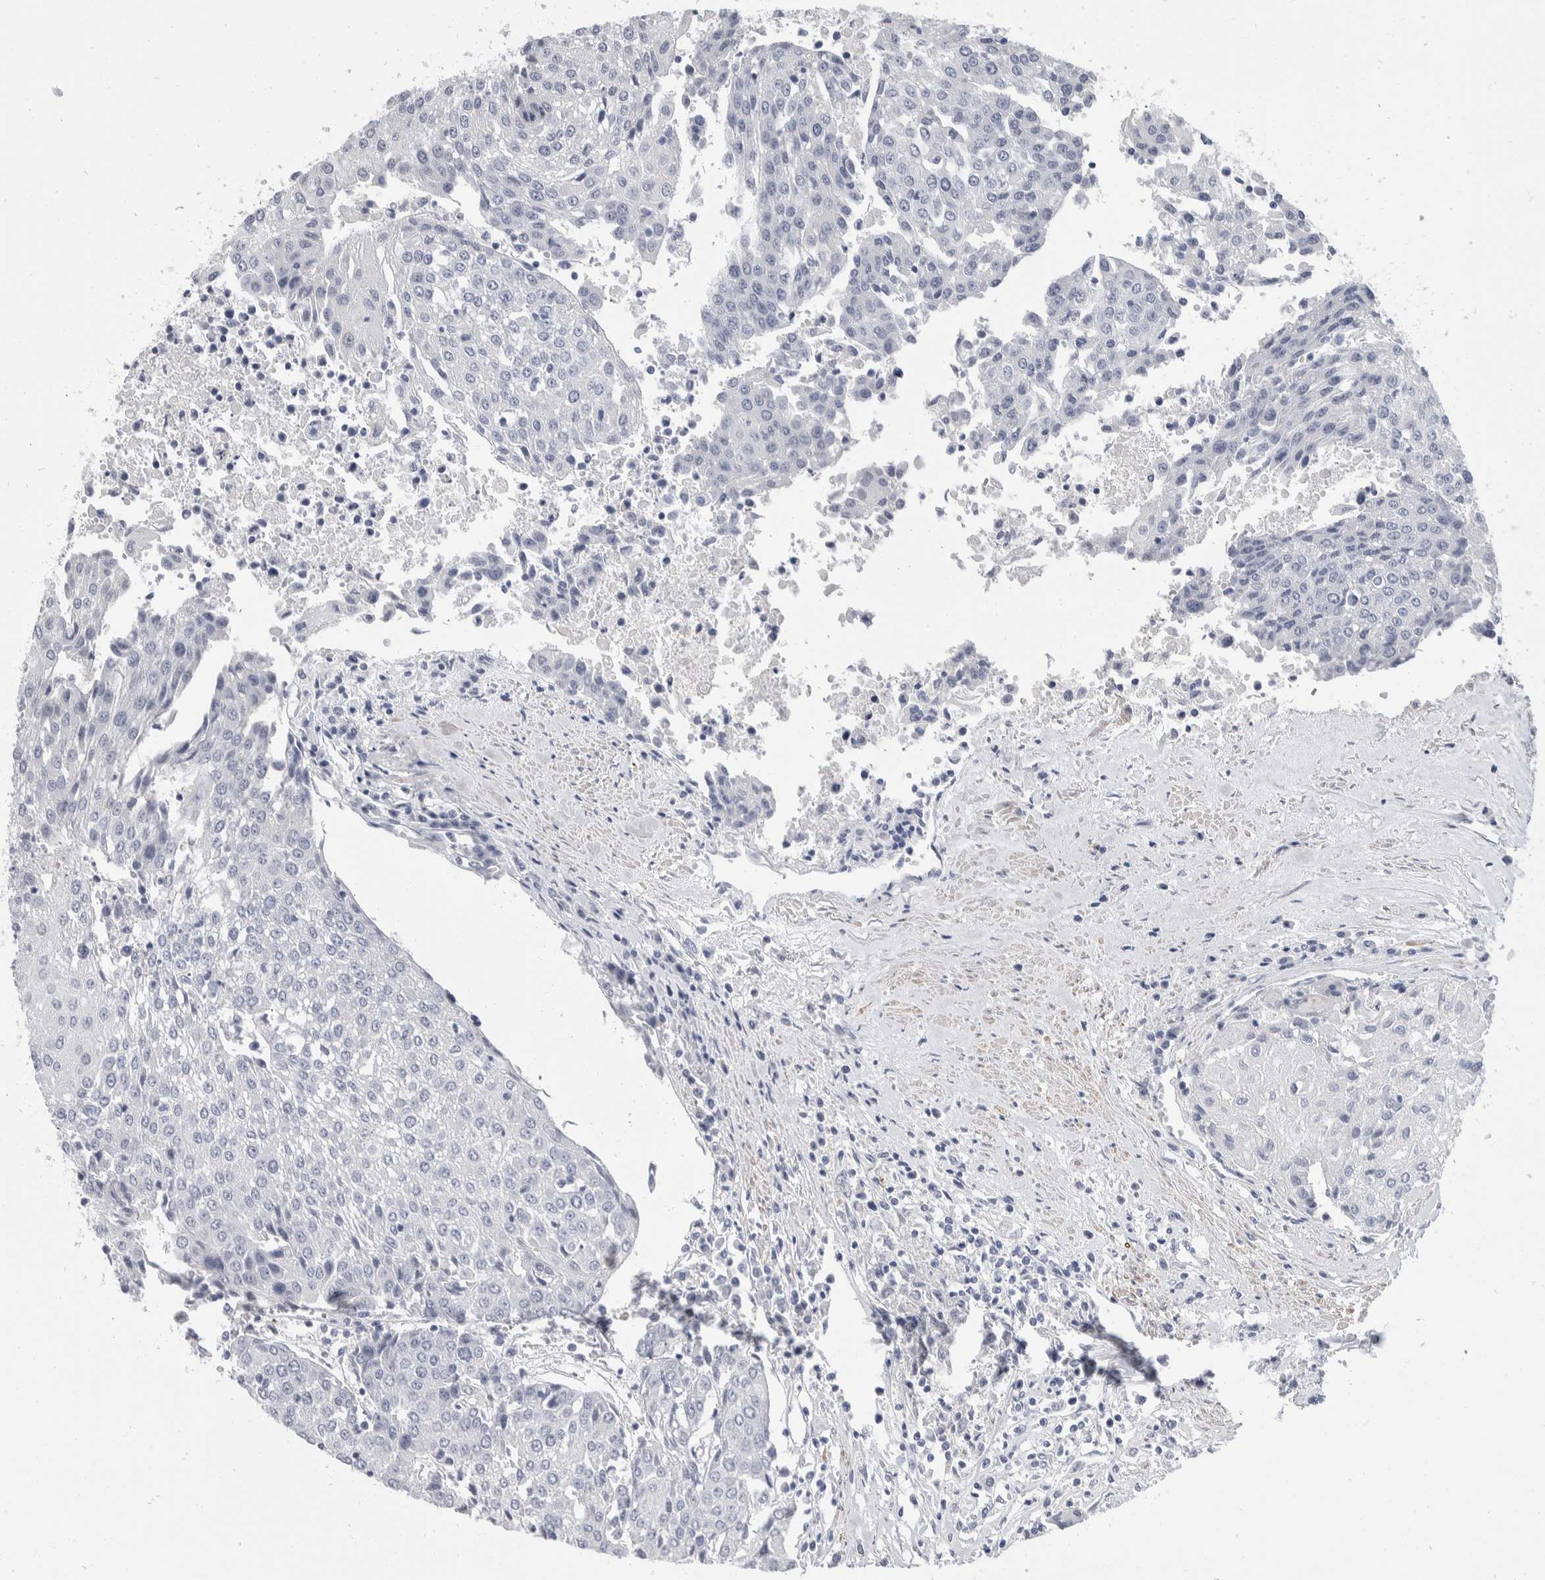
{"staining": {"intensity": "negative", "quantity": "none", "location": "none"}, "tissue": "urothelial cancer", "cell_type": "Tumor cells", "image_type": "cancer", "snomed": [{"axis": "morphology", "description": "Urothelial carcinoma, High grade"}, {"axis": "topography", "description": "Urinary bladder"}], "caption": "DAB immunohistochemical staining of human high-grade urothelial carcinoma exhibits no significant expression in tumor cells.", "gene": "CATSPERD", "patient": {"sex": "female", "age": 85}}